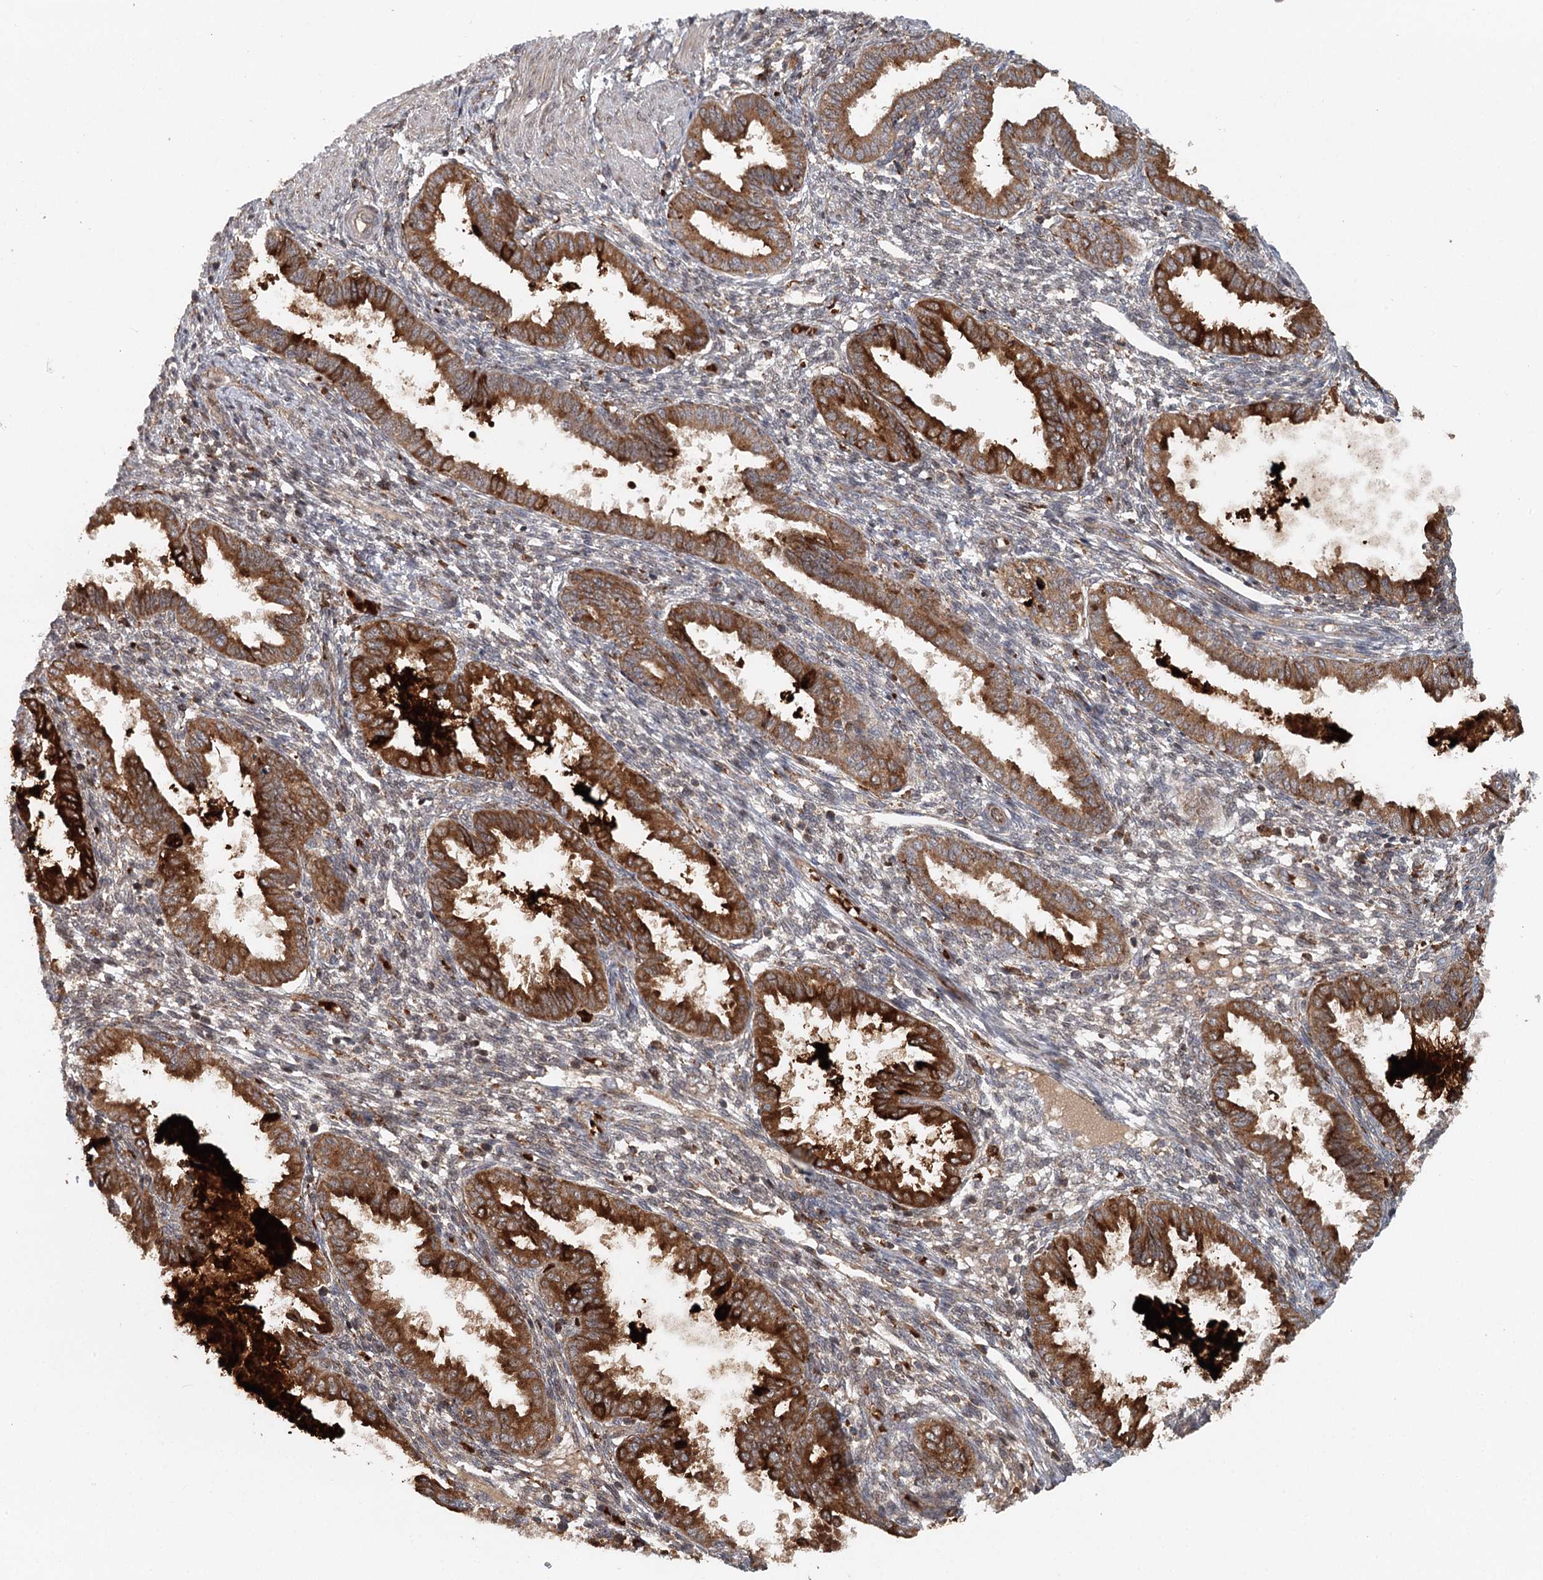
{"staining": {"intensity": "moderate", "quantity": "<25%", "location": "cytoplasmic/membranous"}, "tissue": "endometrium", "cell_type": "Cells in endometrial stroma", "image_type": "normal", "snomed": [{"axis": "morphology", "description": "Normal tissue, NOS"}, {"axis": "topography", "description": "Endometrium"}], "caption": "Immunohistochemistry (IHC) of unremarkable endometrium reveals low levels of moderate cytoplasmic/membranous positivity in about <25% of cells in endometrial stroma. (DAB (3,3'-diaminobenzidine) IHC with brightfield microscopy, high magnification).", "gene": "RNF111", "patient": {"sex": "female", "age": 33}}